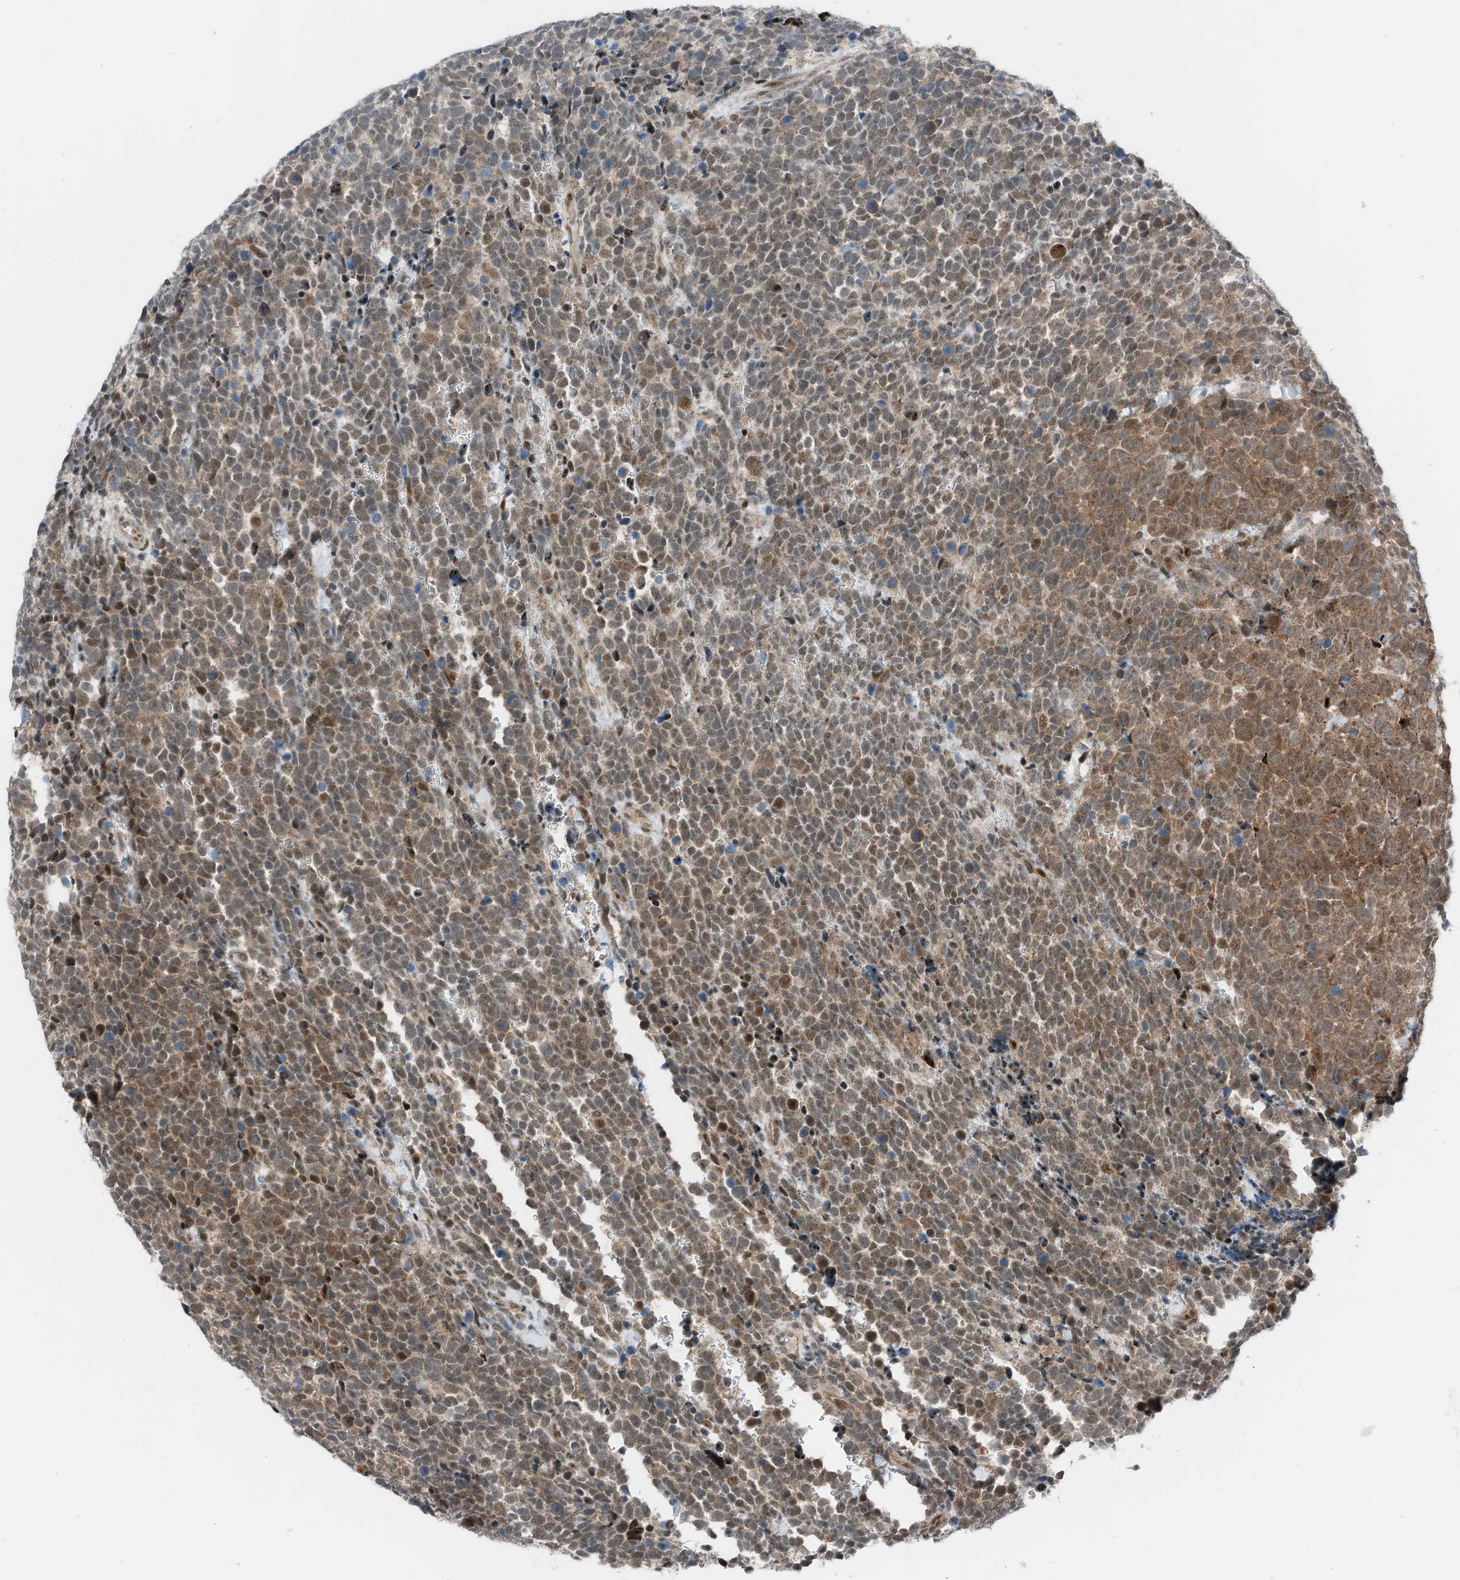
{"staining": {"intensity": "moderate", "quantity": ">75%", "location": "cytoplasmic/membranous,nuclear"}, "tissue": "urothelial cancer", "cell_type": "Tumor cells", "image_type": "cancer", "snomed": [{"axis": "morphology", "description": "Urothelial carcinoma, High grade"}, {"axis": "topography", "description": "Urinary bladder"}], "caption": "This photomicrograph shows urothelial cancer stained with immunohistochemistry (IHC) to label a protein in brown. The cytoplasmic/membranous and nuclear of tumor cells show moderate positivity for the protein. Nuclei are counter-stained blue.", "gene": "RMND1", "patient": {"sex": "female", "age": 82}}